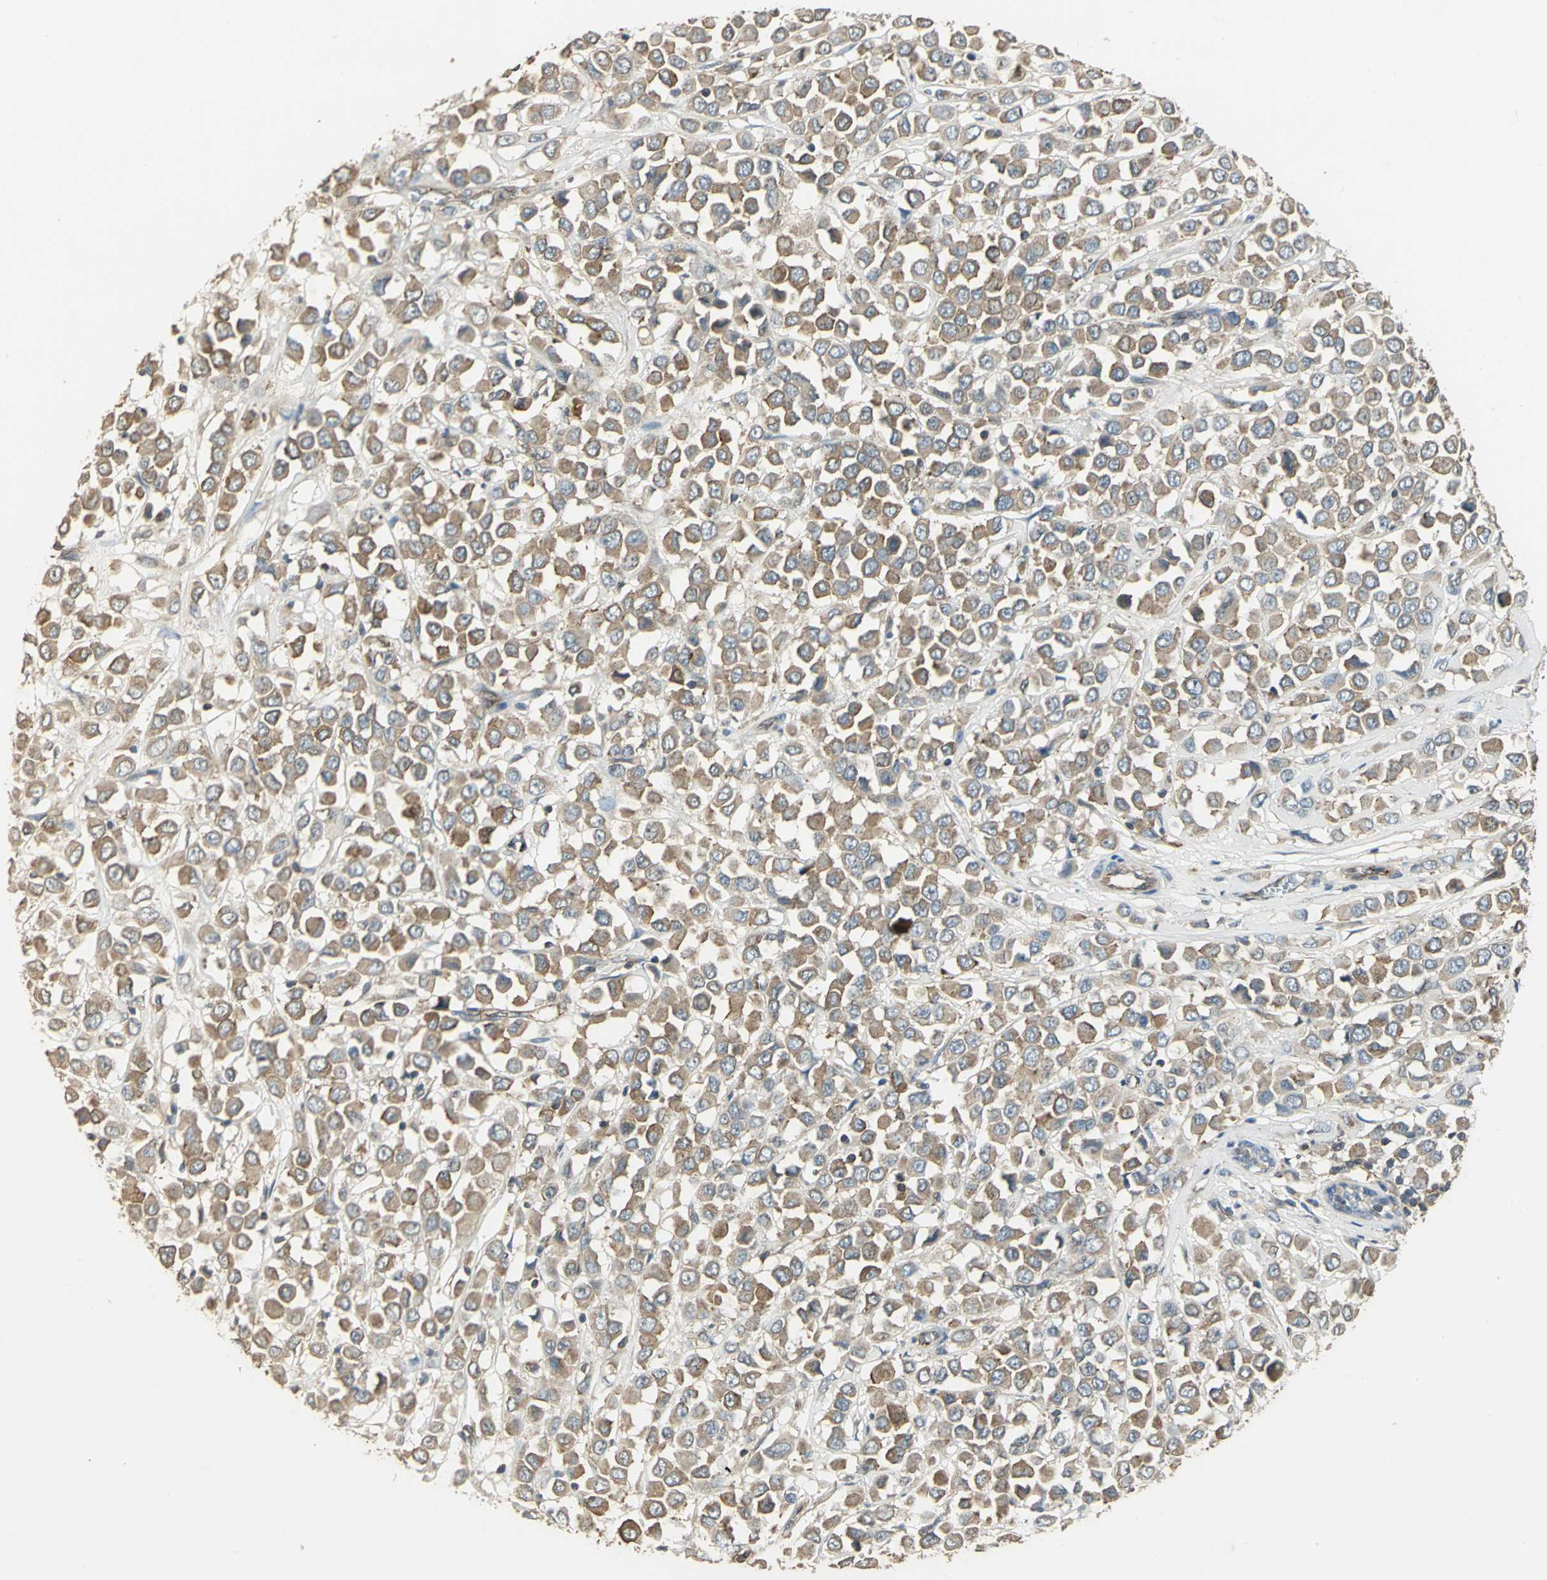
{"staining": {"intensity": "moderate", "quantity": ">75%", "location": "cytoplasmic/membranous"}, "tissue": "breast cancer", "cell_type": "Tumor cells", "image_type": "cancer", "snomed": [{"axis": "morphology", "description": "Duct carcinoma"}, {"axis": "topography", "description": "Breast"}], "caption": "This photomicrograph exhibits IHC staining of human invasive ductal carcinoma (breast), with medium moderate cytoplasmic/membranous expression in approximately >75% of tumor cells.", "gene": "RAPGEF1", "patient": {"sex": "female", "age": 61}}